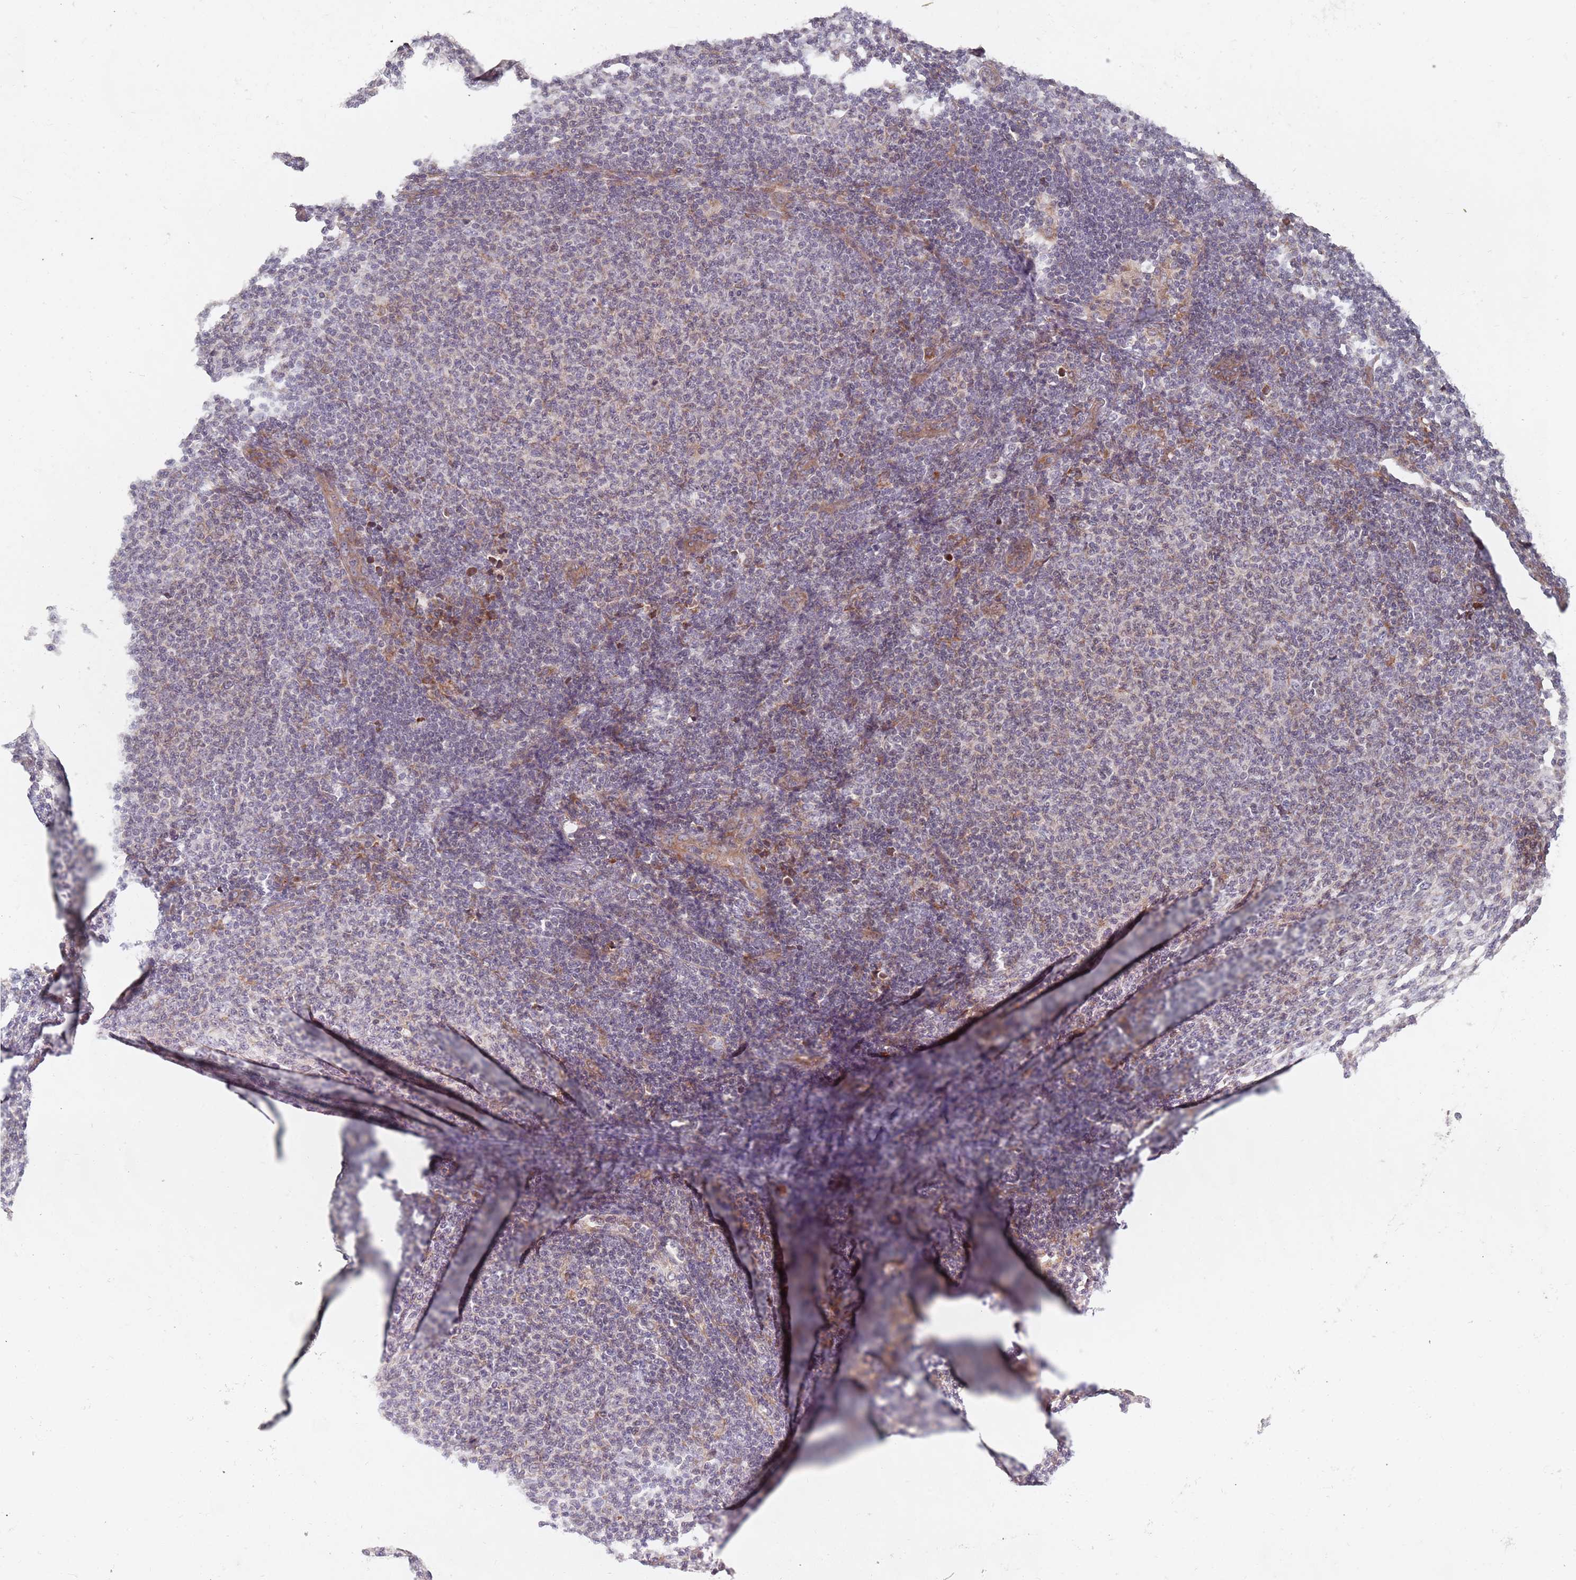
{"staining": {"intensity": "negative", "quantity": "none", "location": "none"}, "tissue": "lymphoma", "cell_type": "Tumor cells", "image_type": "cancer", "snomed": [{"axis": "morphology", "description": "Malignant lymphoma, non-Hodgkin's type, Low grade"}, {"axis": "topography", "description": "Lymph node"}], "caption": "Micrograph shows no protein expression in tumor cells of low-grade malignant lymphoma, non-Hodgkin's type tissue. (Stains: DAB immunohistochemistry (IHC) with hematoxylin counter stain, Microscopy: brightfield microscopy at high magnification).", "gene": "ADAL", "patient": {"sex": "male", "age": 66}}